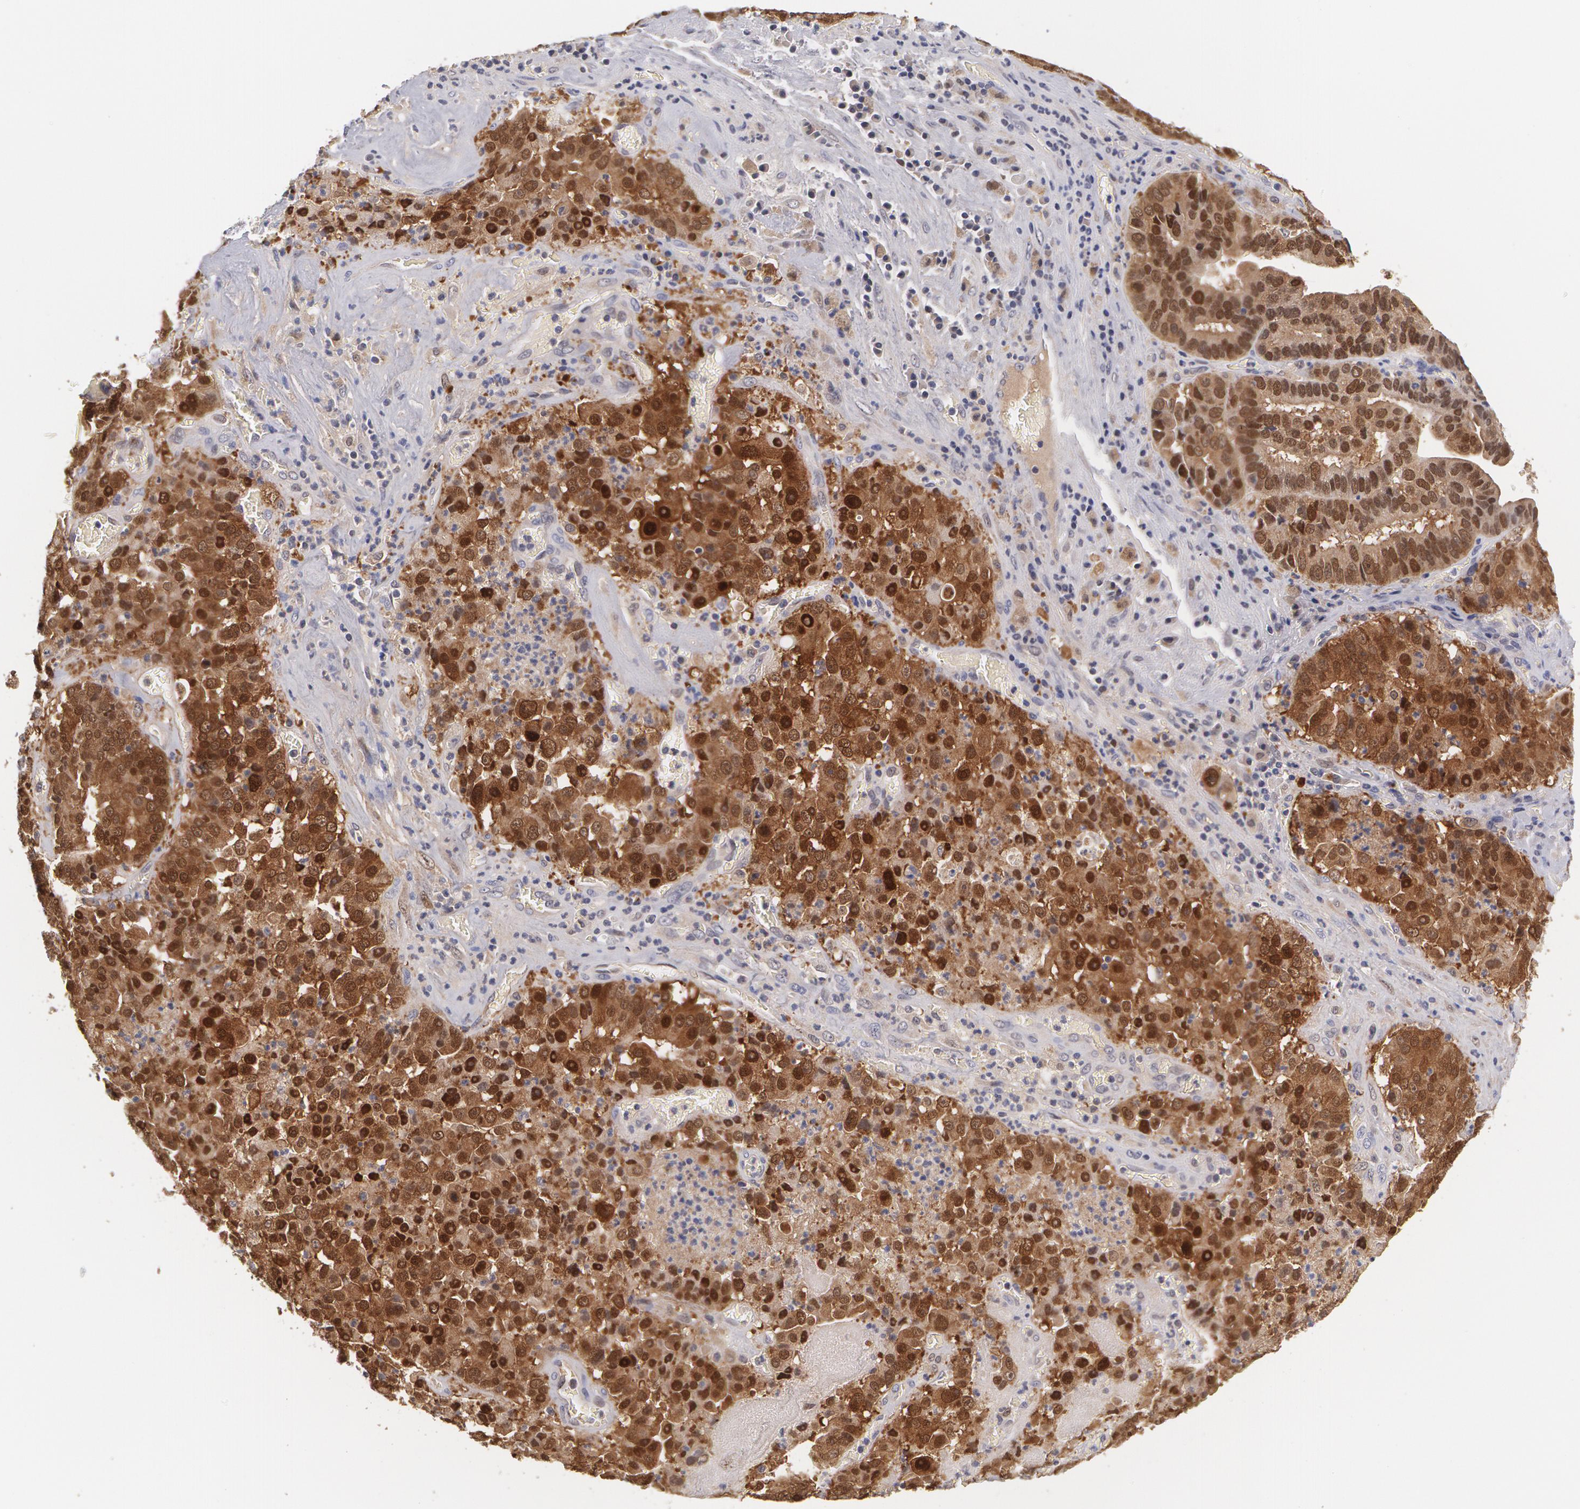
{"staining": {"intensity": "moderate", "quantity": ">75%", "location": "cytoplasmic/membranous,nuclear"}, "tissue": "liver cancer", "cell_type": "Tumor cells", "image_type": "cancer", "snomed": [{"axis": "morphology", "description": "Cholangiocarcinoma"}, {"axis": "topography", "description": "Liver"}], "caption": "Protein positivity by IHC reveals moderate cytoplasmic/membranous and nuclear expression in approximately >75% of tumor cells in liver cancer.", "gene": "TXNRD1", "patient": {"sex": "female", "age": 79}}